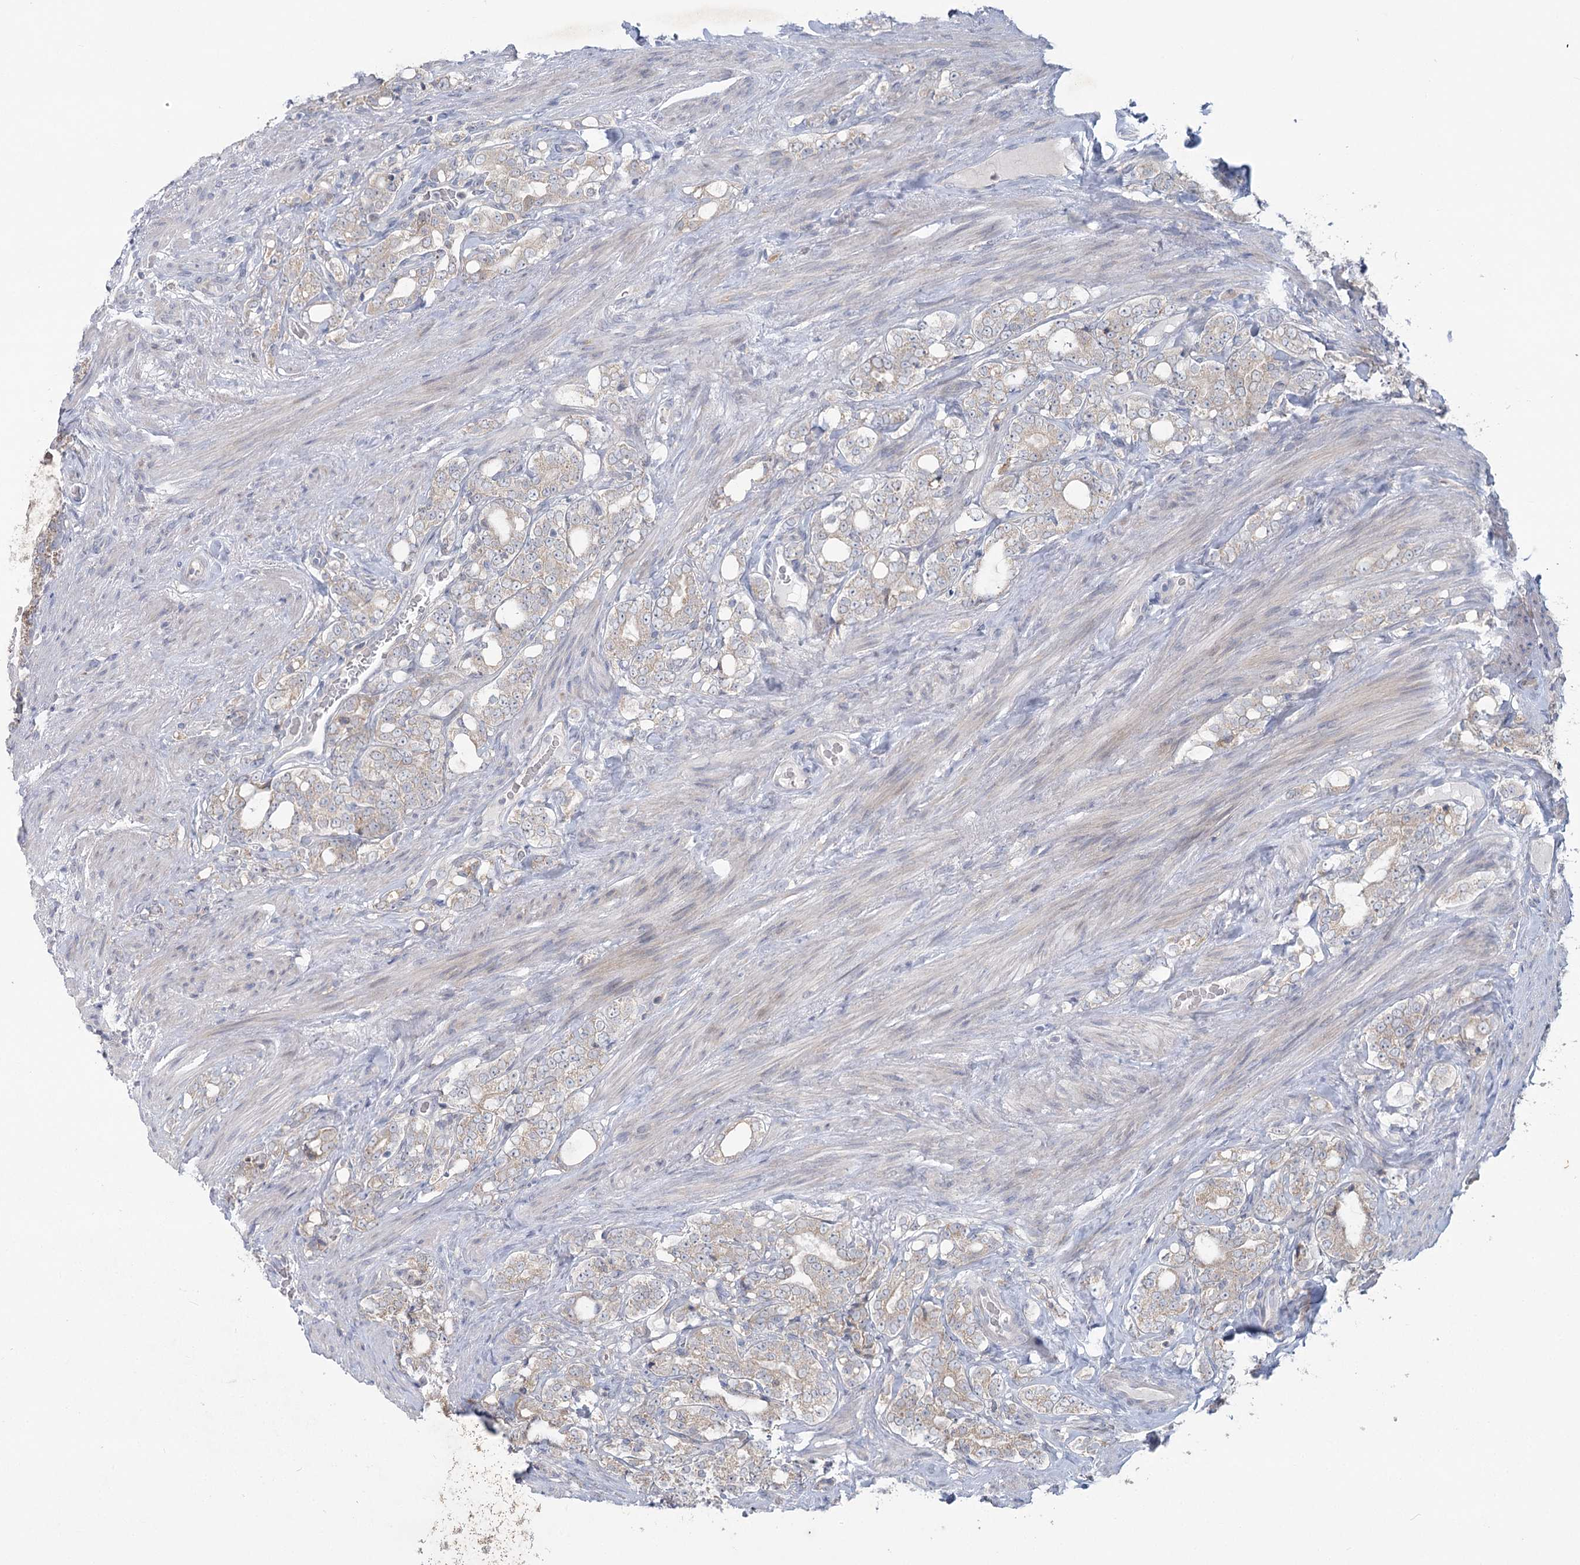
{"staining": {"intensity": "weak", "quantity": "25%-75%", "location": "cytoplasmic/membranous"}, "tissue": "prostate cancer", "cell_type": "Tumor cells", "image_type": "cancer", "snomed": [{"axis": "morphology", "description": "Adenocarcinoma, High grade"}, {"axis": "topography", "description": "Prostate"}], "caption": "High-magnification brightfield microscopy of adenocarcinoma (high-grade) (prostate) stained with DAB (brown) and counterstained with hematoxylin (blue). tumor cells exhibit weak cytoplasmic/membranous positivity is present in about25%-75% of cells. Nuclei are stained in blue.", "gene": "PLA2G12A", "patient": {"sex": "male", "age": 64}}